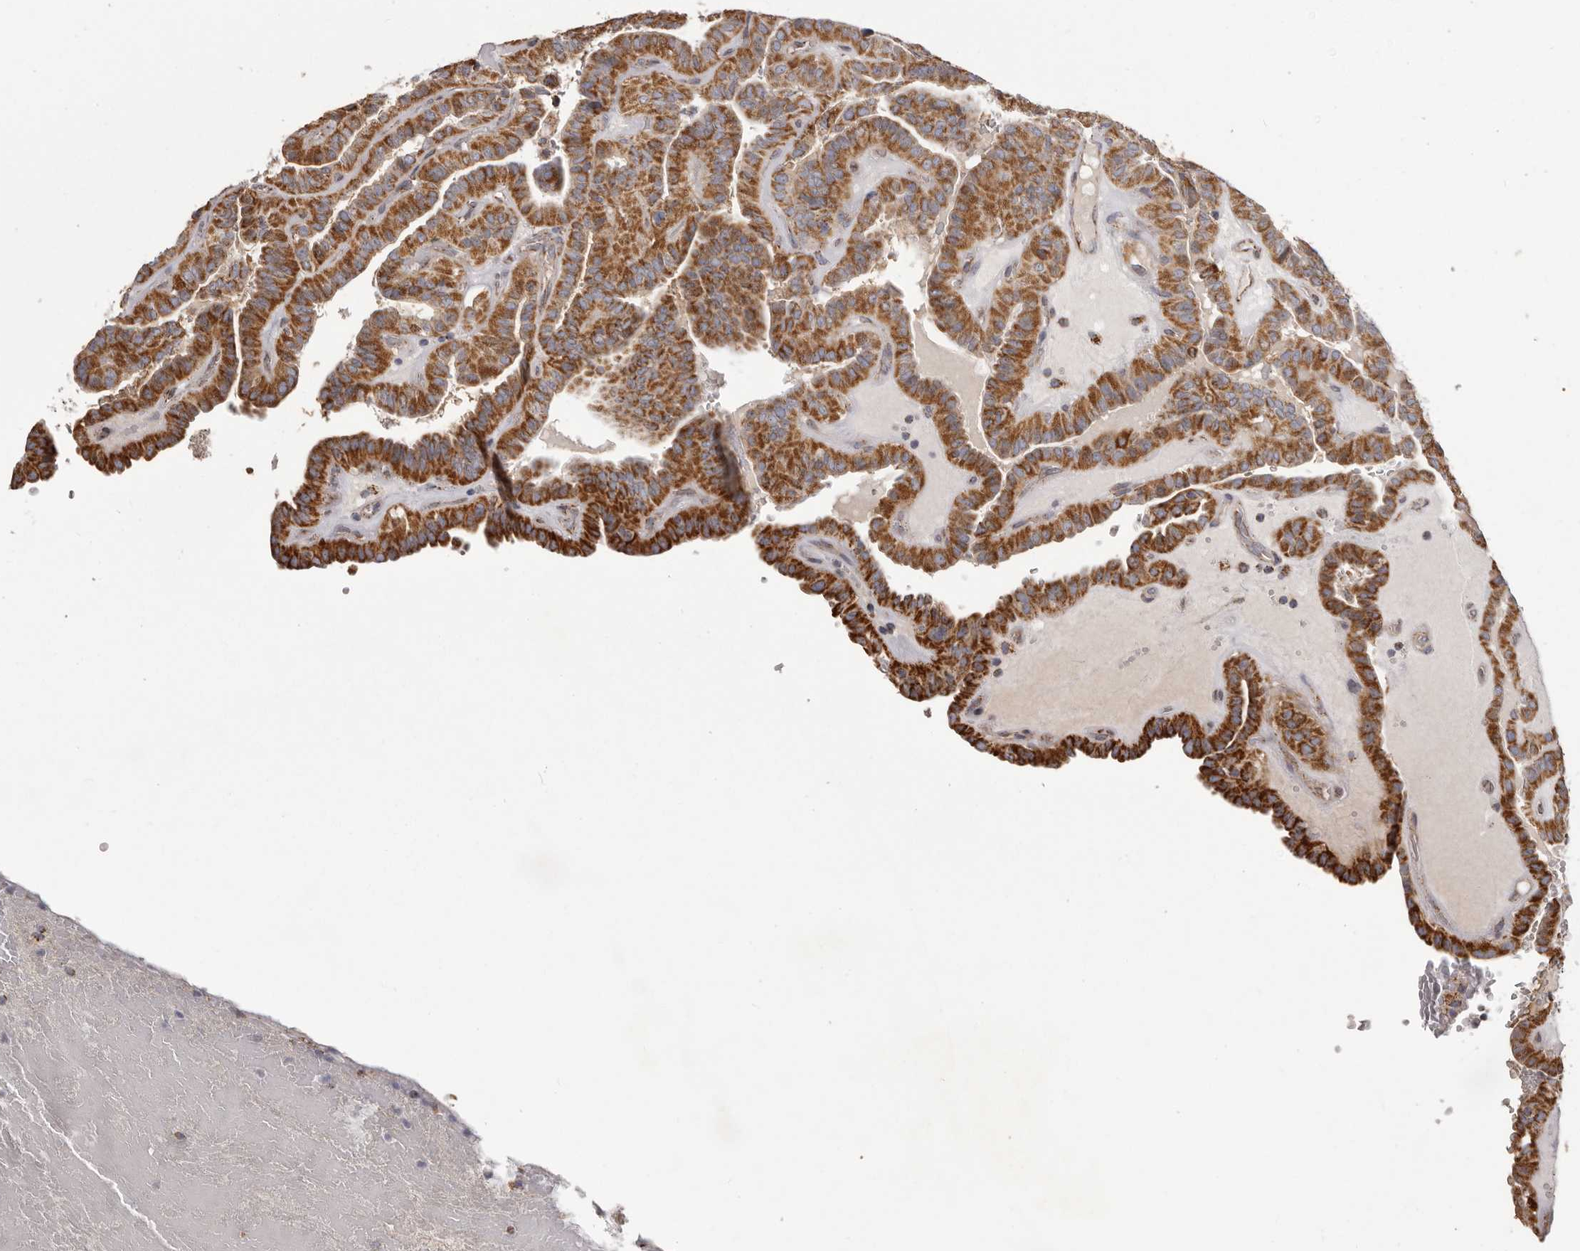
{"staining": {"intensity": "strong", "quantity": ">75%", "location": "cytoplasmic/membranous"}, "tissue": "thyroid cancer", "cell_type": "Tumor cells", "image_type": "cancer", "snomed": [{"axis": "morphology", "description": "Papillary adenocarcinoma, NOS"}, {"axis": "topography", "description": "Thyroid gland"}], "caption": "Human thyroid papillary adenocarcinoma stained for a protein (brown) shows strong cytoplasmic/membranous positive positivity in about >75% of tumor cells.", "gene": "CHRM2", "patient": {"sex": "male", "age": 77}}